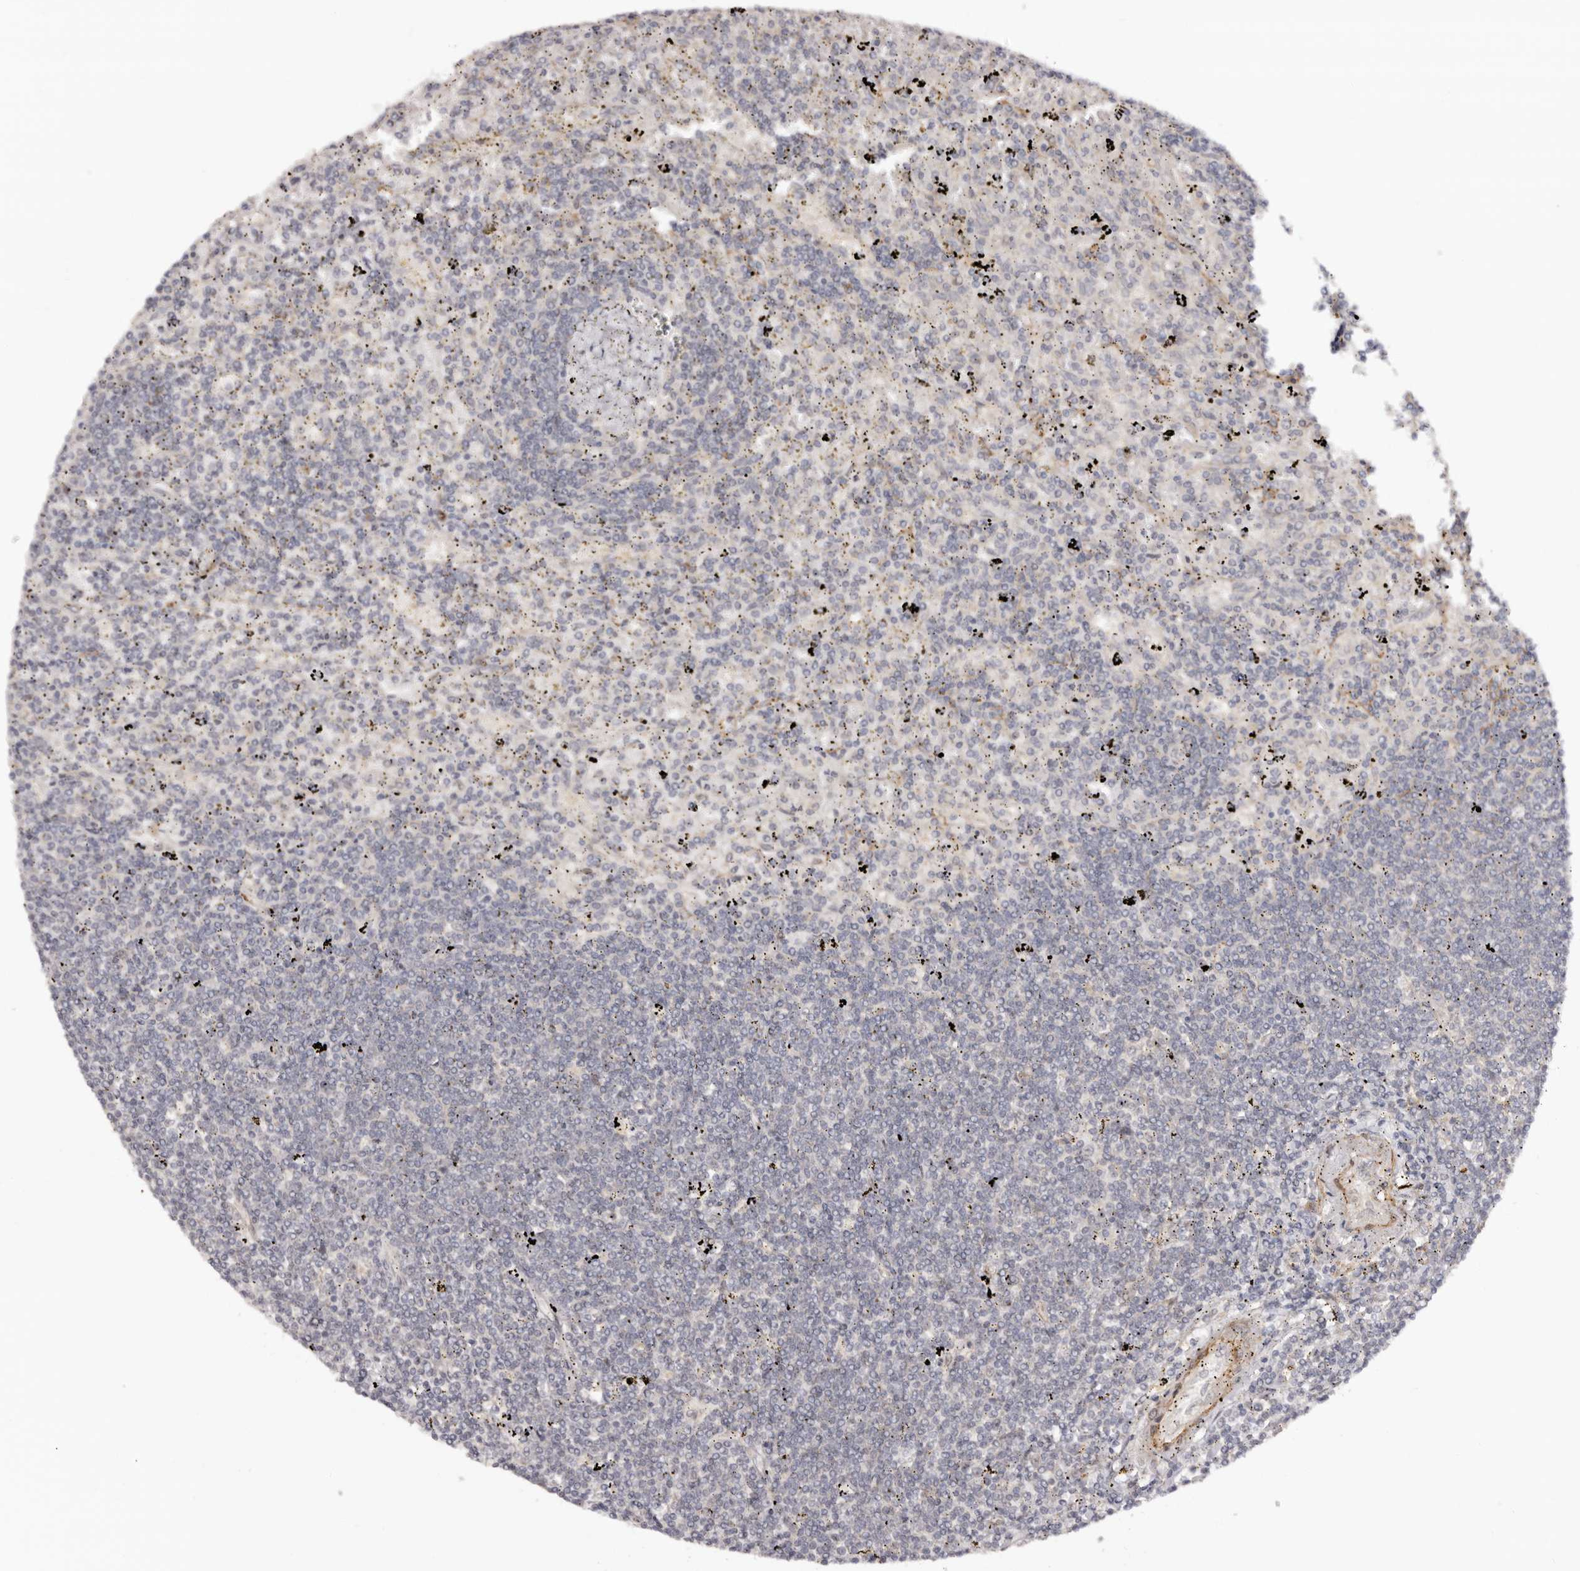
{"staining": {"intensity": "negative", "quantity": "none", "location": "none"}, "tissue": "lymphoma", "cell_type": "Tumor cells", "image_type": "cancer", "snomed": [{"axis": "morphology", "description": "Malignant lymphoma, non-Hodgkin's type, Low grade"}, {"axis": "topography", "description": "Spleen"}], "caption": "Immunohistochemistry micrograph of lymphoma stained for a protein (brown), which demonstrates no positivity in tumor cells.", "gene": "MICAL2", "patient": {"sex": "male", "age": 76}}